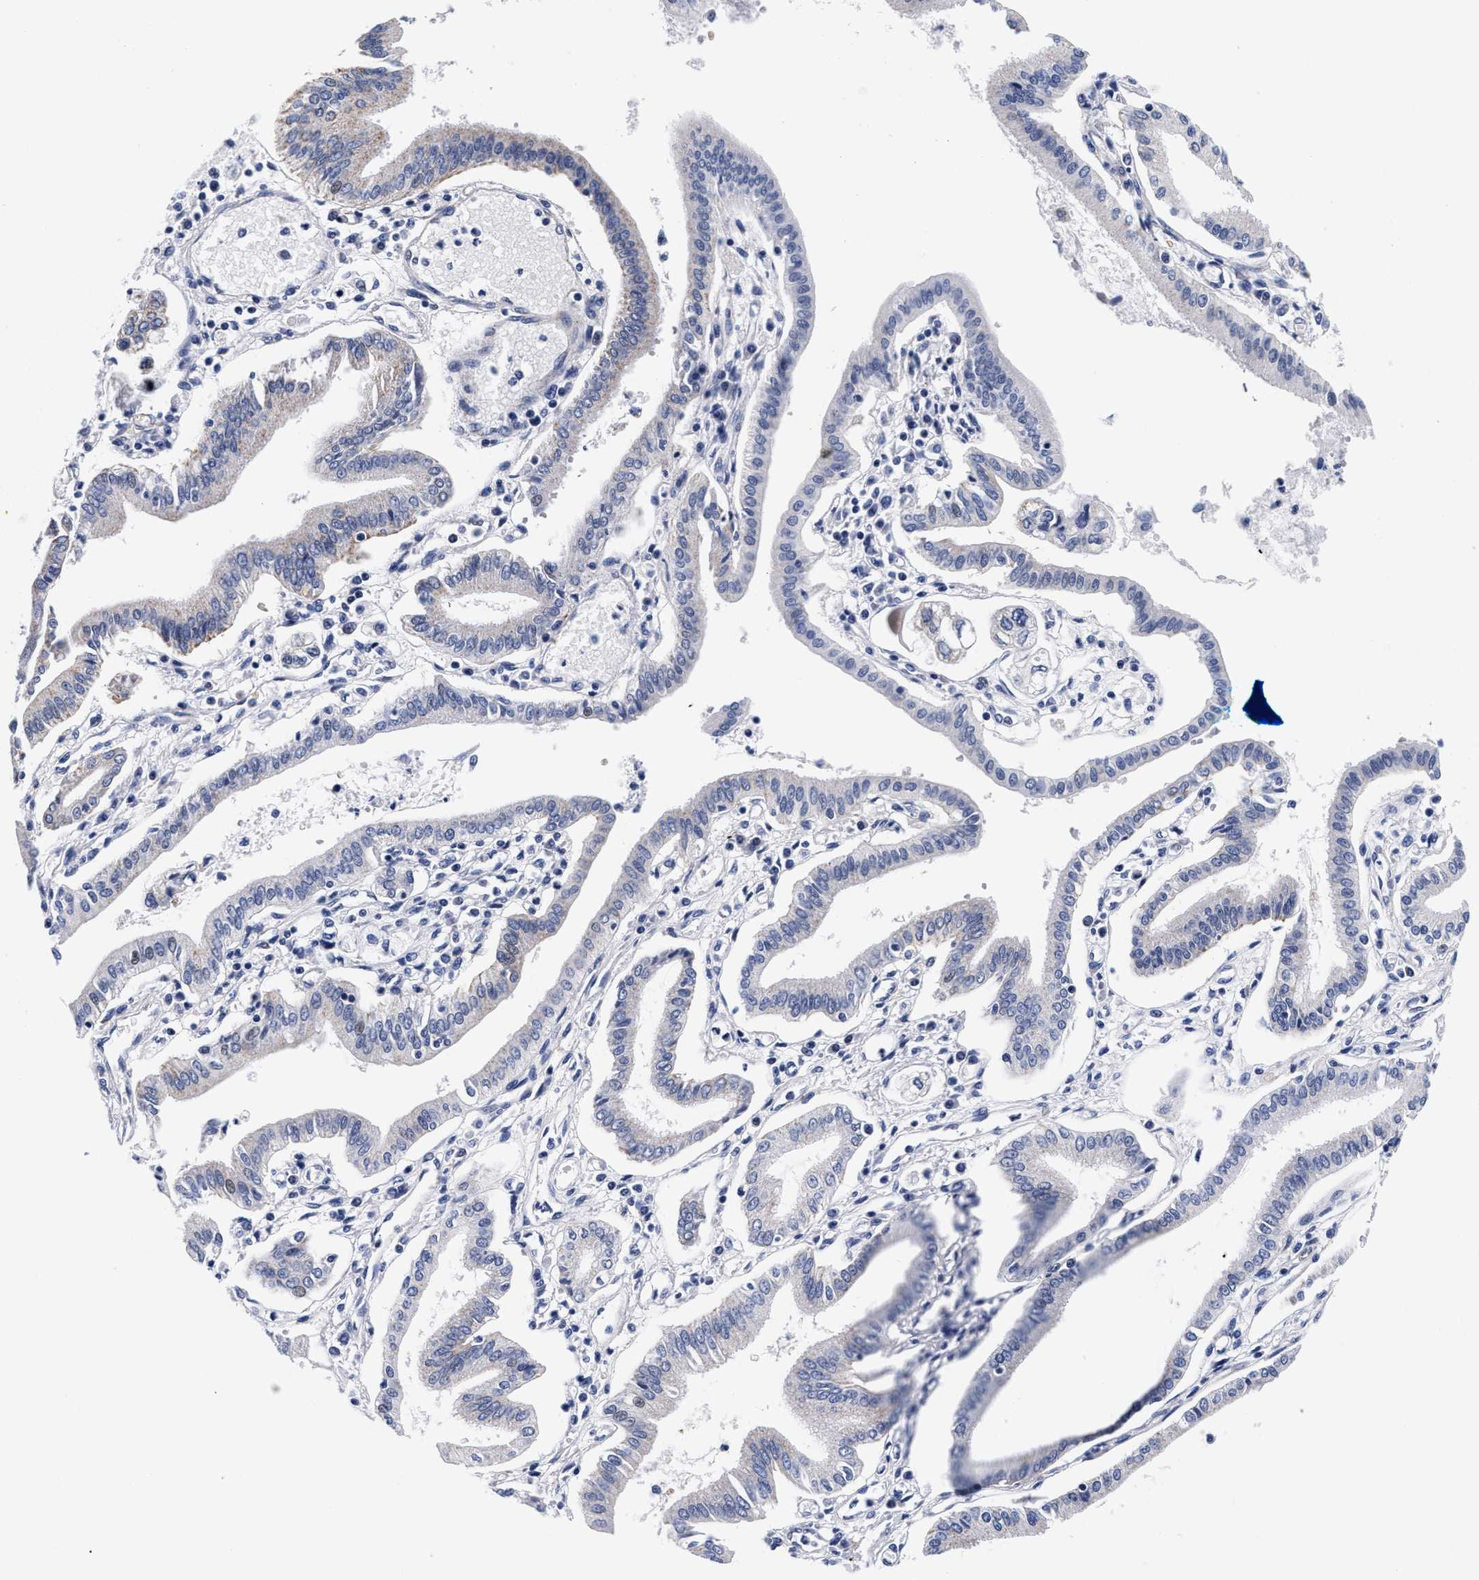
{"staining": {"intensity": "negative", "quantity": "none", "location": "none"}, "tissue": "pancreatic cancer", "cell_type": "Tumor cells", "image_type": "cancer", "snomed": [{"axis": "morphology", "description": "Adenocarcinoma, NOS"}, {"axis": "topography", "description": "Pancreas"}], "caption": "Immunohistochemical staining of human adenocarcinoma (pancreatic) demonstrates no significant positivity in tumor cells.", "gene": "RAB3B", "patient": {"sex": "male", "age": 56}}